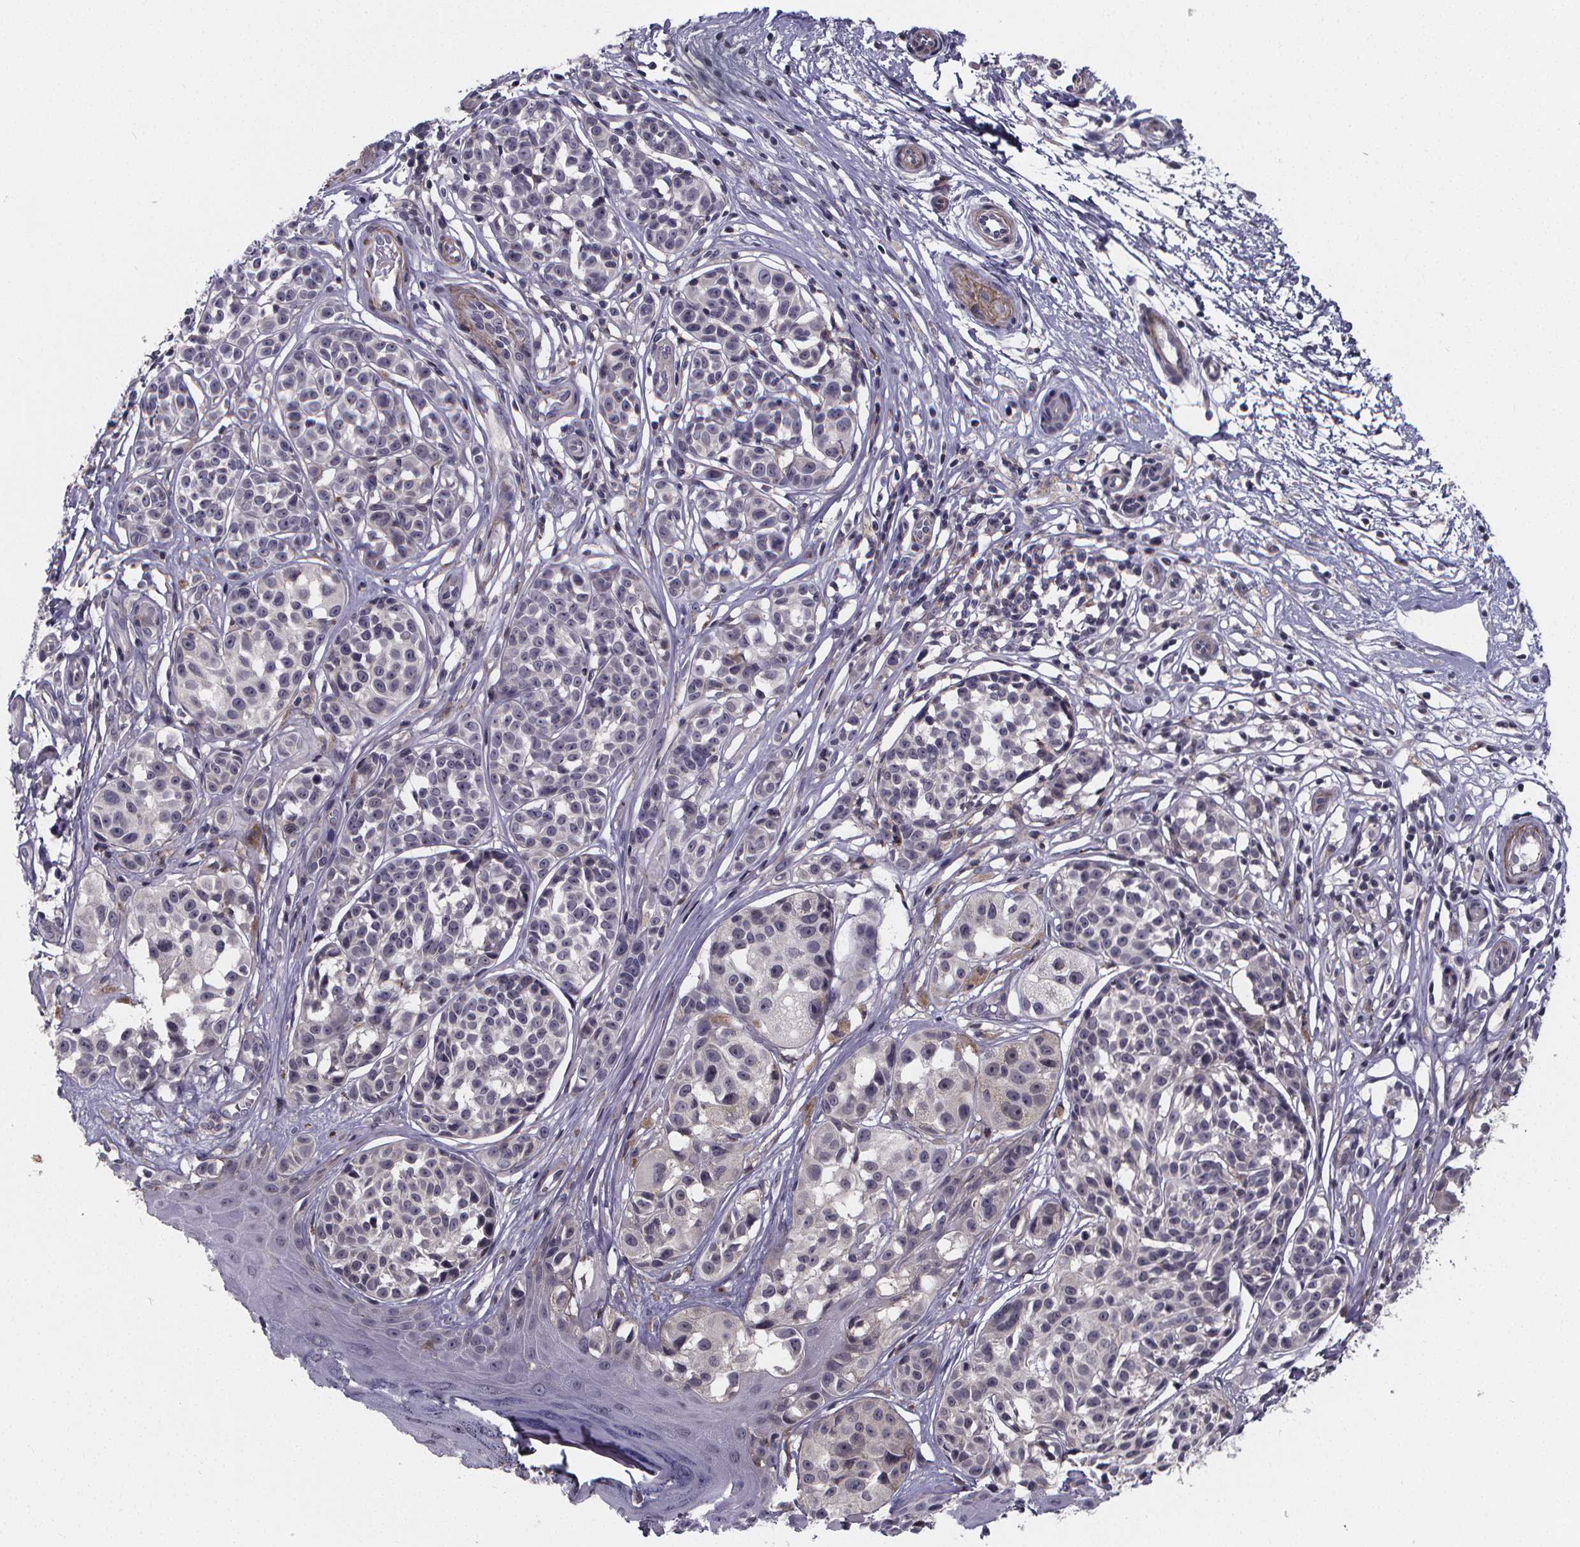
{"staining": {"intensity": "negative", "quantity": "none", "location": "none"}, "tissue": "melanoma", "cell_type": "Tumor cells", "image_type": "cancer", "snomed": [{"axis": "morphology", "description": "Malignant melanoma, NOS"}, {"axis": "topography", "description": "Skin"}], "caption": "Tumor cells are negative for protein expression in human malignant melanoma.", "gene": "FBXW2", "patient": {"sex": "female", "age": 90}}